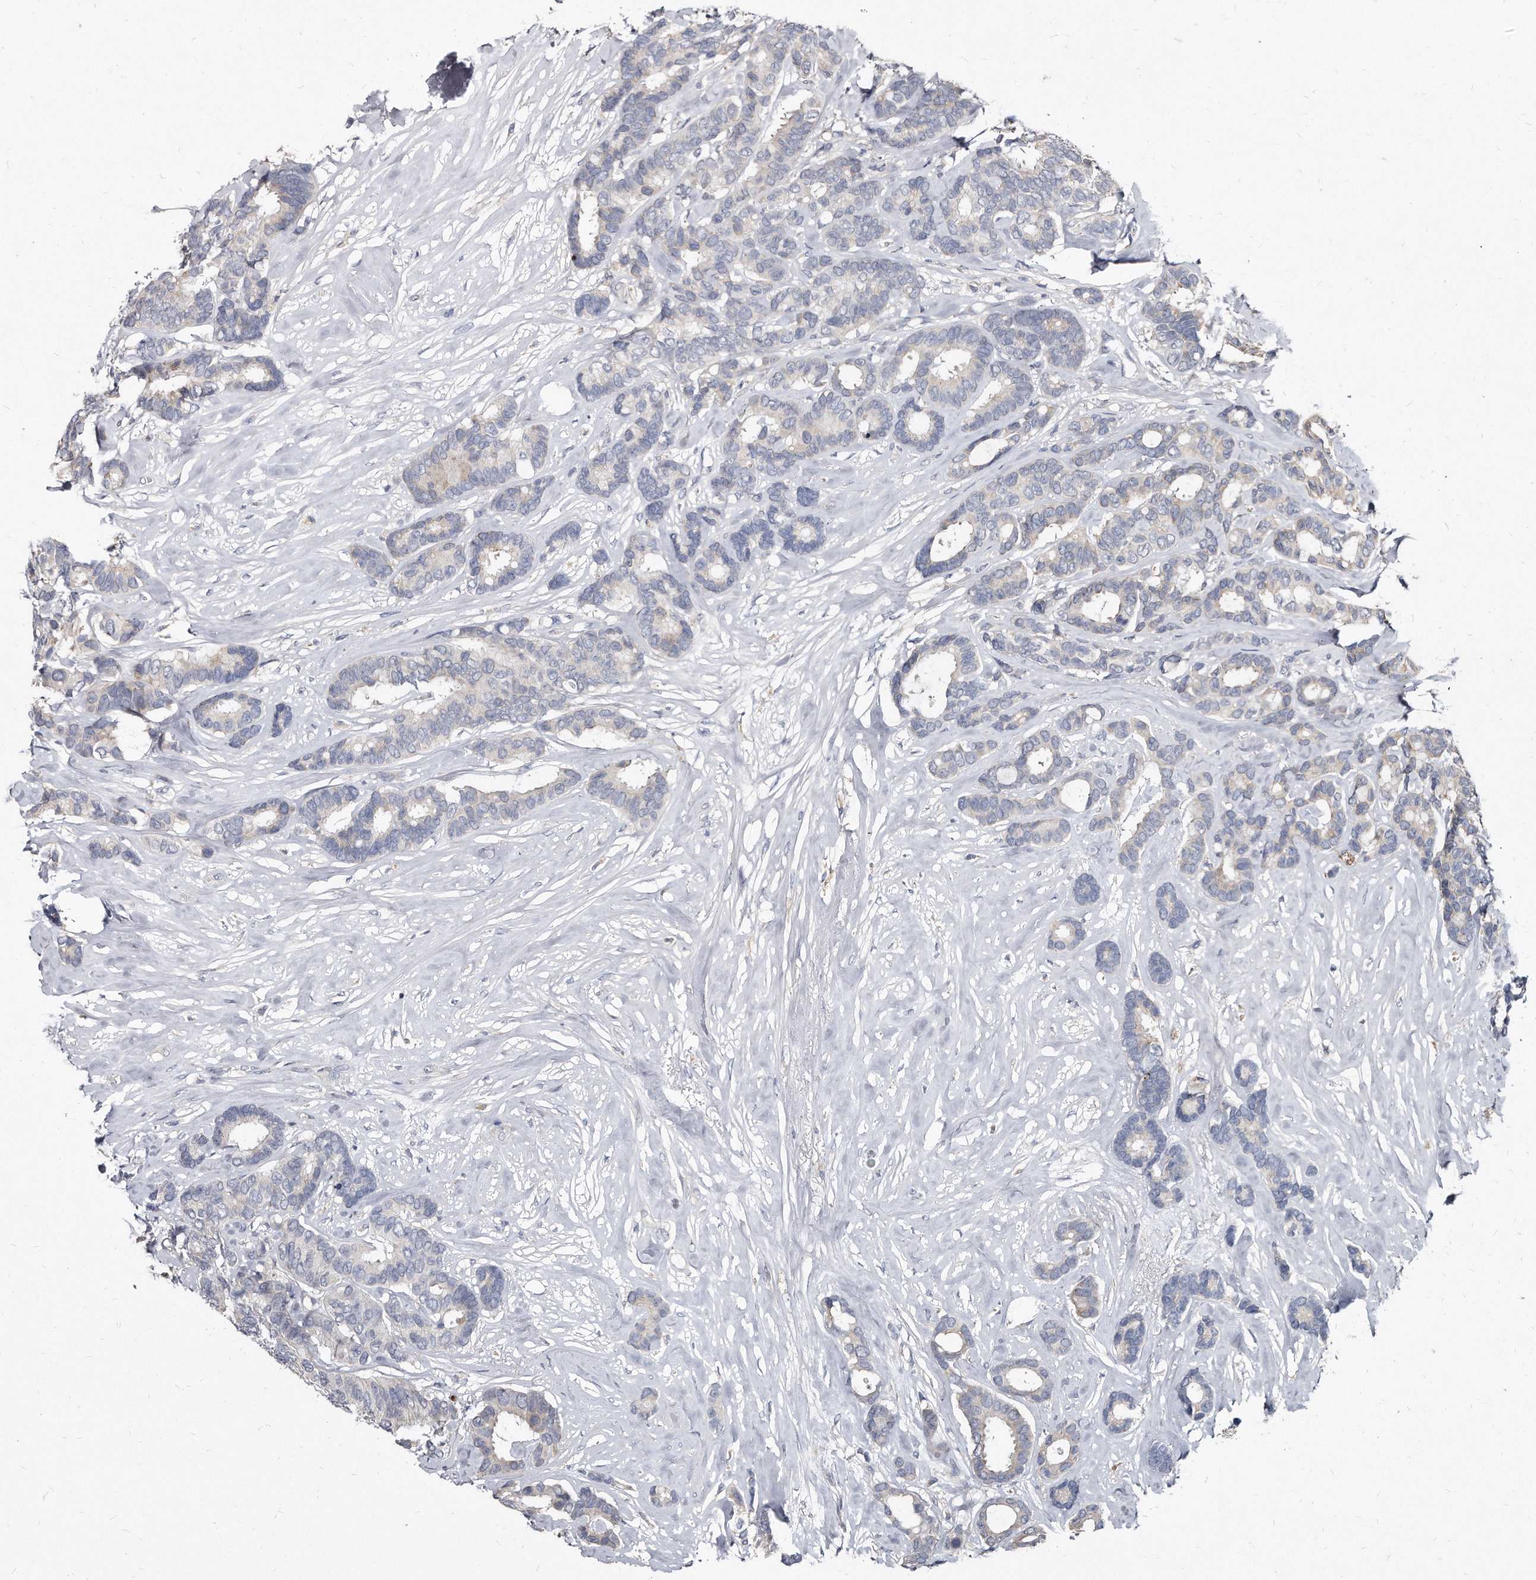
{"staining": {"intensity": "negative", "quantity": "none", "location": "none"}, "tissue": "breast cancer", "cell_type": "Tumor cells", "image_type": "cancer", "snomed": [{"axis": "morphology", "description": "Duct carcinoma"}, {"axis": "topography", "description": "Breast"}], "caption": "A high-resolution micrograph shows immunohistochemistry staining of breast cancer, which displays no significant expression in tumor cells.", "gene": "KLHDC3", "patient": {"sex": "female", "age": 87}}